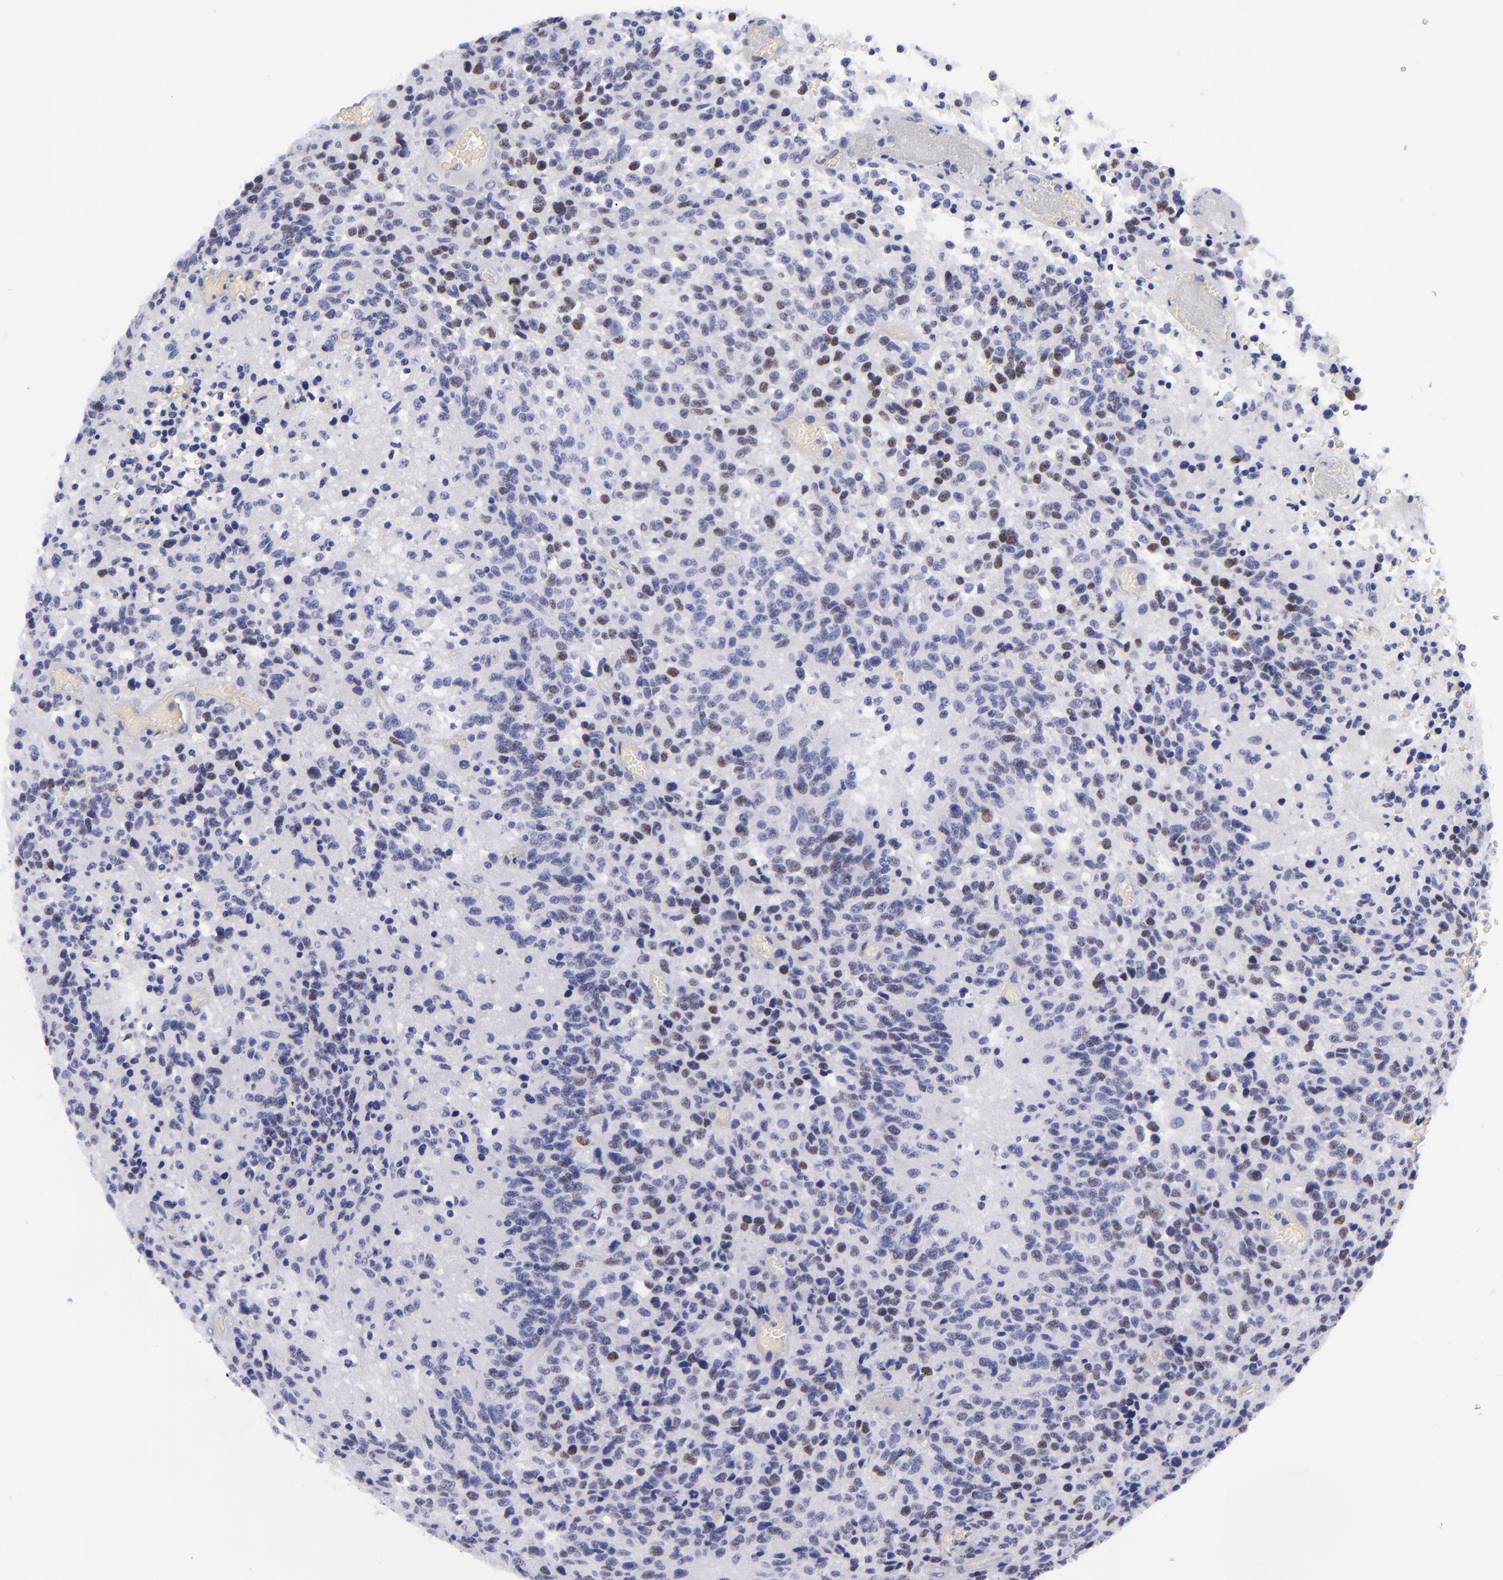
{"staining": {"intensity": "strong", "quantity": "<25%", "location": "nuclear"}, "tissue": "glioma", "cell_type": "Tumor cells", "image_type": "cancer", "snomed": [{"axis": "morphology", "description": "Glioma, malignant, High grade"}, {"axis": "topography", "description": "Brain"}], "caption": "Immunohistochemical staining of malignant glioma (high-grade) shows medium levels of strong nuclear expression in about <25% of tumor cells.", "gene": "MCM7", "patient": {"sex": "male", "age": 36}}